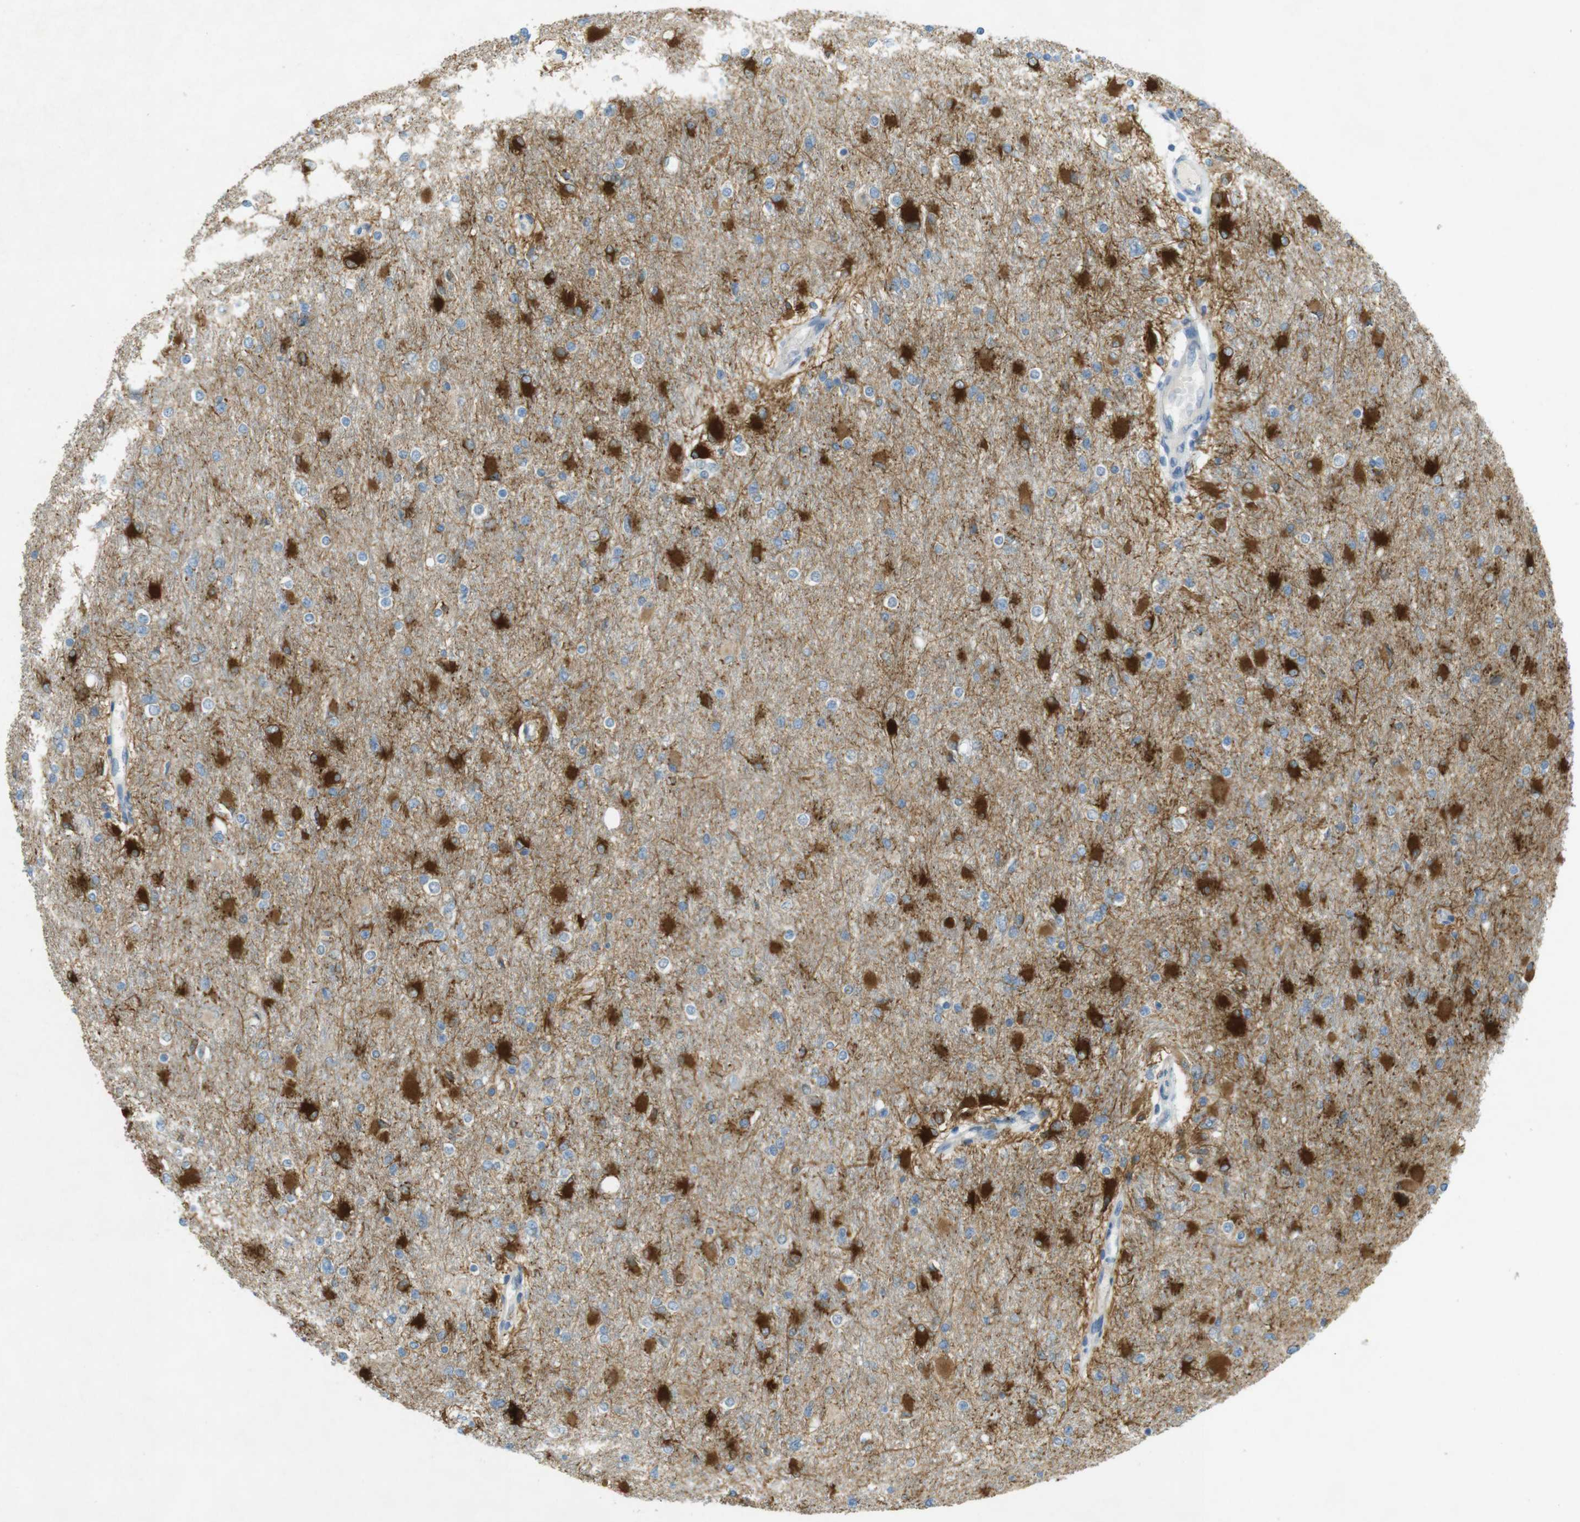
{"staining": {"intensity": "strong", "quantity": "25%-75%", "location": "cytoplasmic/membranous"}, "tissue": "glioma", "cell_type": "Tumor cells", "image_type": "cancer", "snomed": [{"axis": "morphology", "description": "Glioma, malignant, High grade"}, {"axis": "topography", "description": "Cerebral cortex"}], "caption": "A photomicrograph showing strong cytoplasmic/membranous positivity in about 25%-75% of tumor cells in malignant glioma (high-grade), as visualized by brown immunohistochemical staining.", "gene": "TMEM41B", "patient": {"sex": "female", "age": 36}}